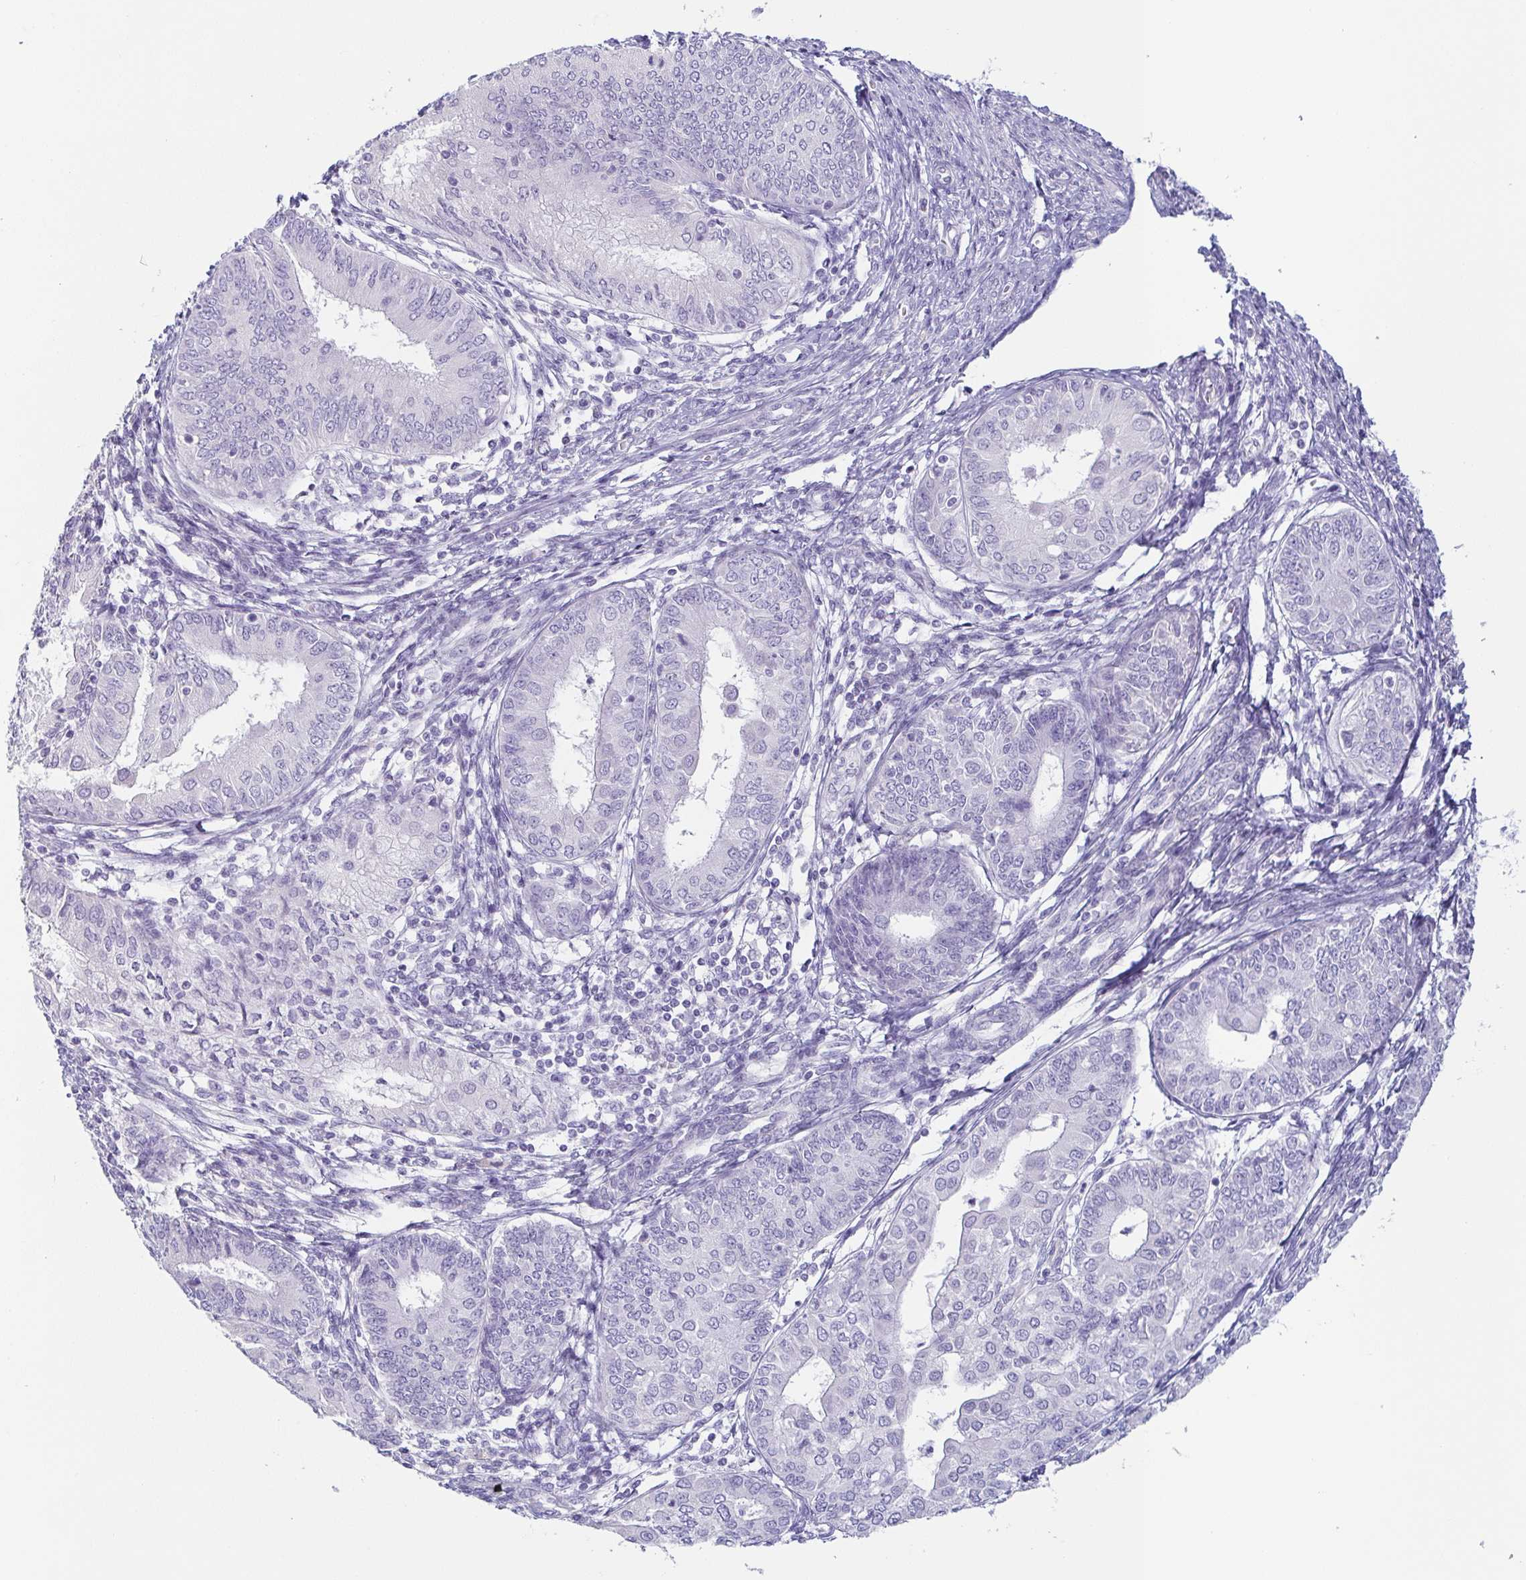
{"staining": {"intensity": "negative", "quantity": "none", "location": "none"}, "tissue": "endometrial cancer", "cell_type": "Tumor cells", "image_type": "cancer", "snomed": [{"axis": "morphology", "description": "Adenocarcinoma, NOS"}, {"axis": "topography", "description": "Endometrium"}], "caption": "This is an immunohistochemistry image of adenocarcinoma (endometrial). There is no staining in tumor cells.", "gene": "PRR27", "patient": {"sex": "female", "age": 68}}